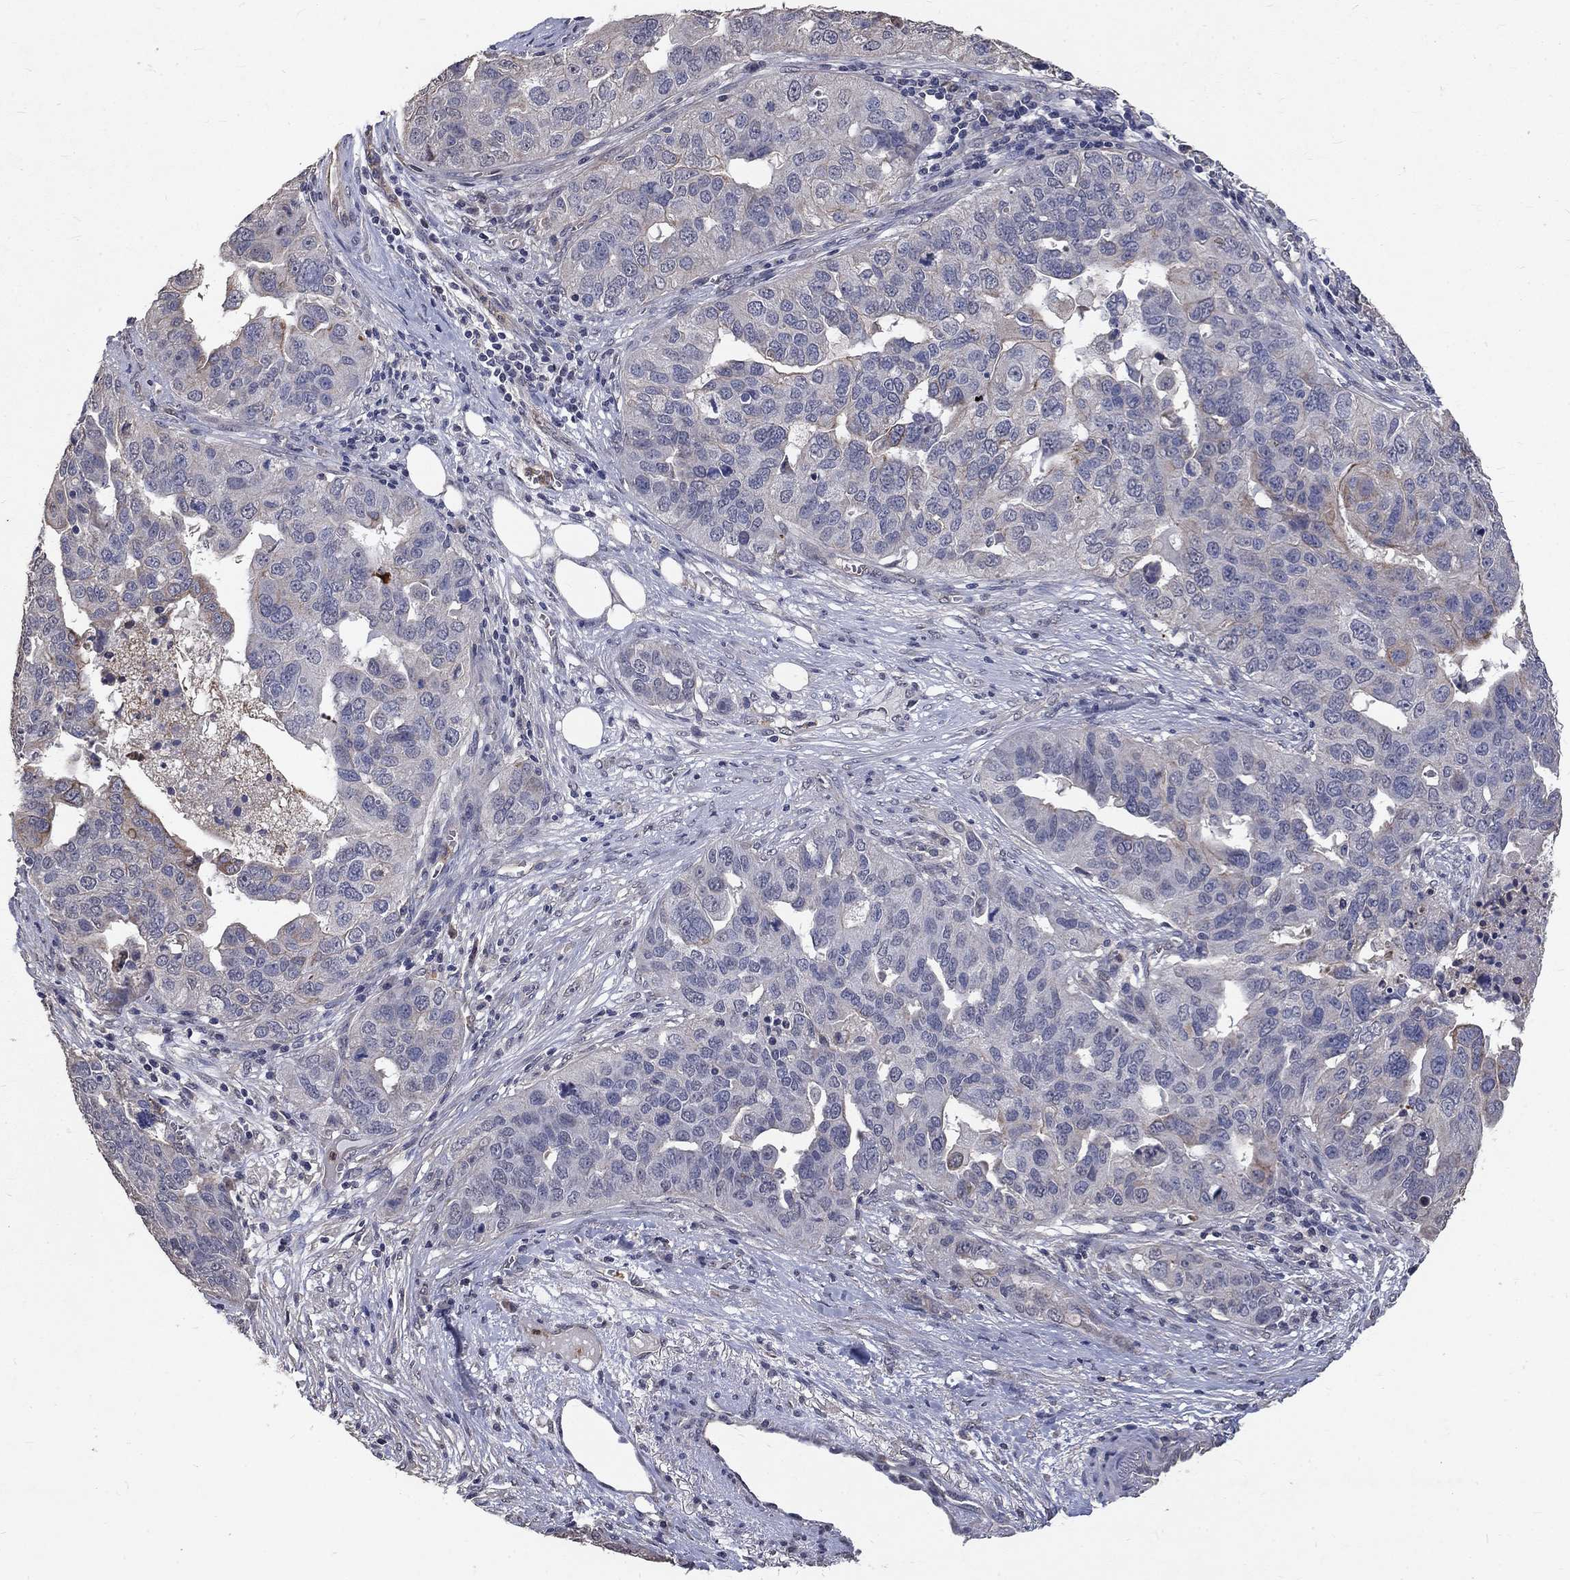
{"staining": {"intensity": "negative", "quantity": "none", "location": "none"}, "tissue": "ovarian cancer", "cell_type": "Tumor cells", "image_type": "cancer", "snomed": [{"axis": "morphology", "description": "Carcinoma, endometroid"}, {"axis": "topography", "description": "Soft tissue"}, {"axis": "topography", "description": "Ovary"}], "caption": "Immunohistochemical staining of ovarian cancer (endometroid carcinoma) displays no significant positivity in tumor cells. Nuclei are stained in blue.", "gene": "CHST5", "patient": {"sex": "female", "age": 52}}